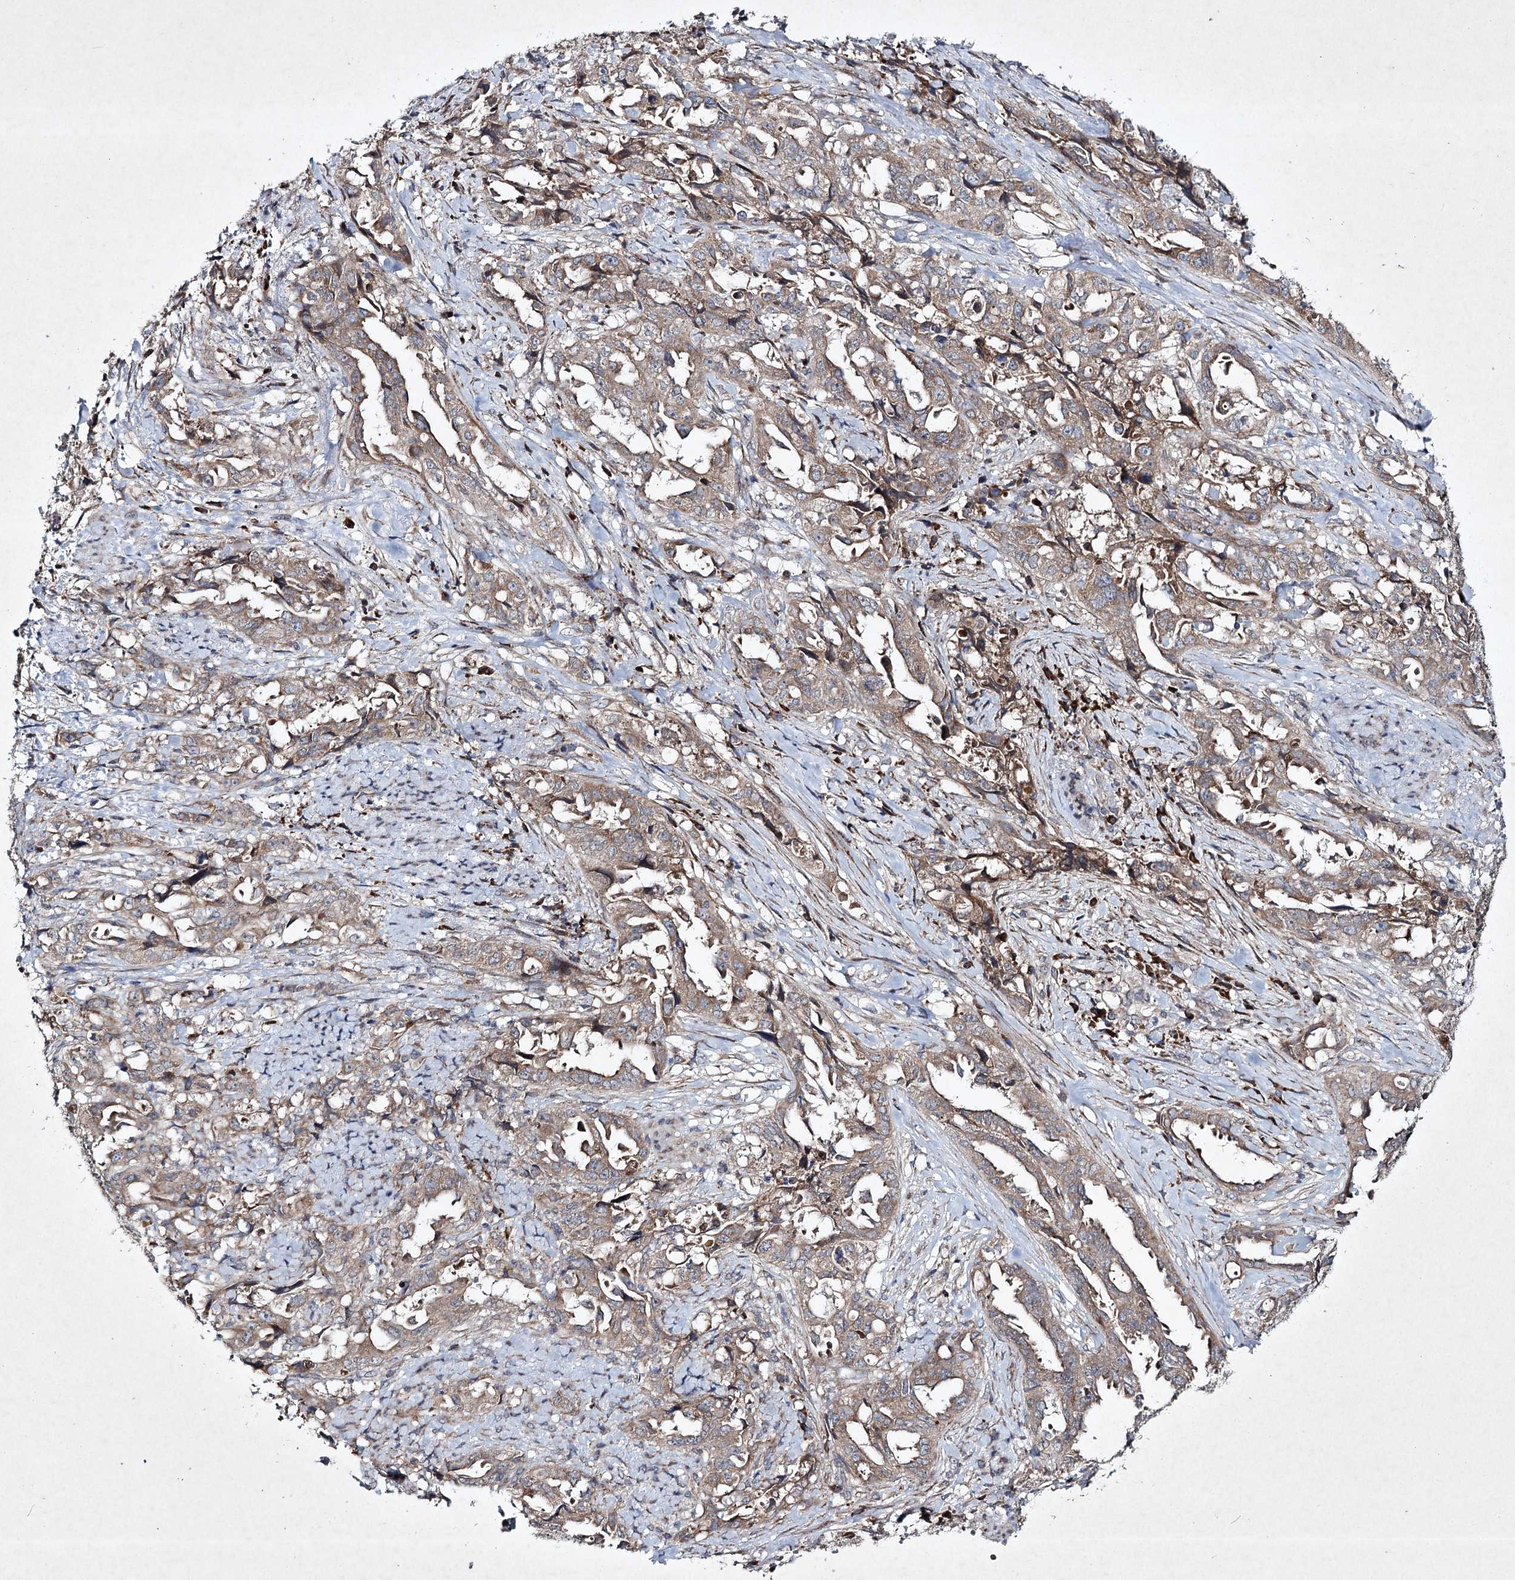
{"staining": {"intensity": "weak", "quantity": ">75%", "location": "cytoplasmic/membranous"}, "tissue": "endometrial cancer", "cell_type": "Tumor cells", "image_type": "cancer", "snomed": [{"axis": "morphology", "description": "Adenocarcinoma, NOS"}, {"axis": "topography", "description": "Endometrium"}], "caption": "This micrograph shows endometrial cancer stained with immunohistochemistry to label a protein in brown. The cytoplasmic/membranous of tumor cells show weak positivity for the protein. Nuclei are counter-stained blue.", "gene": "ALG9", "patient": {"sex": "female", "age": 65}}